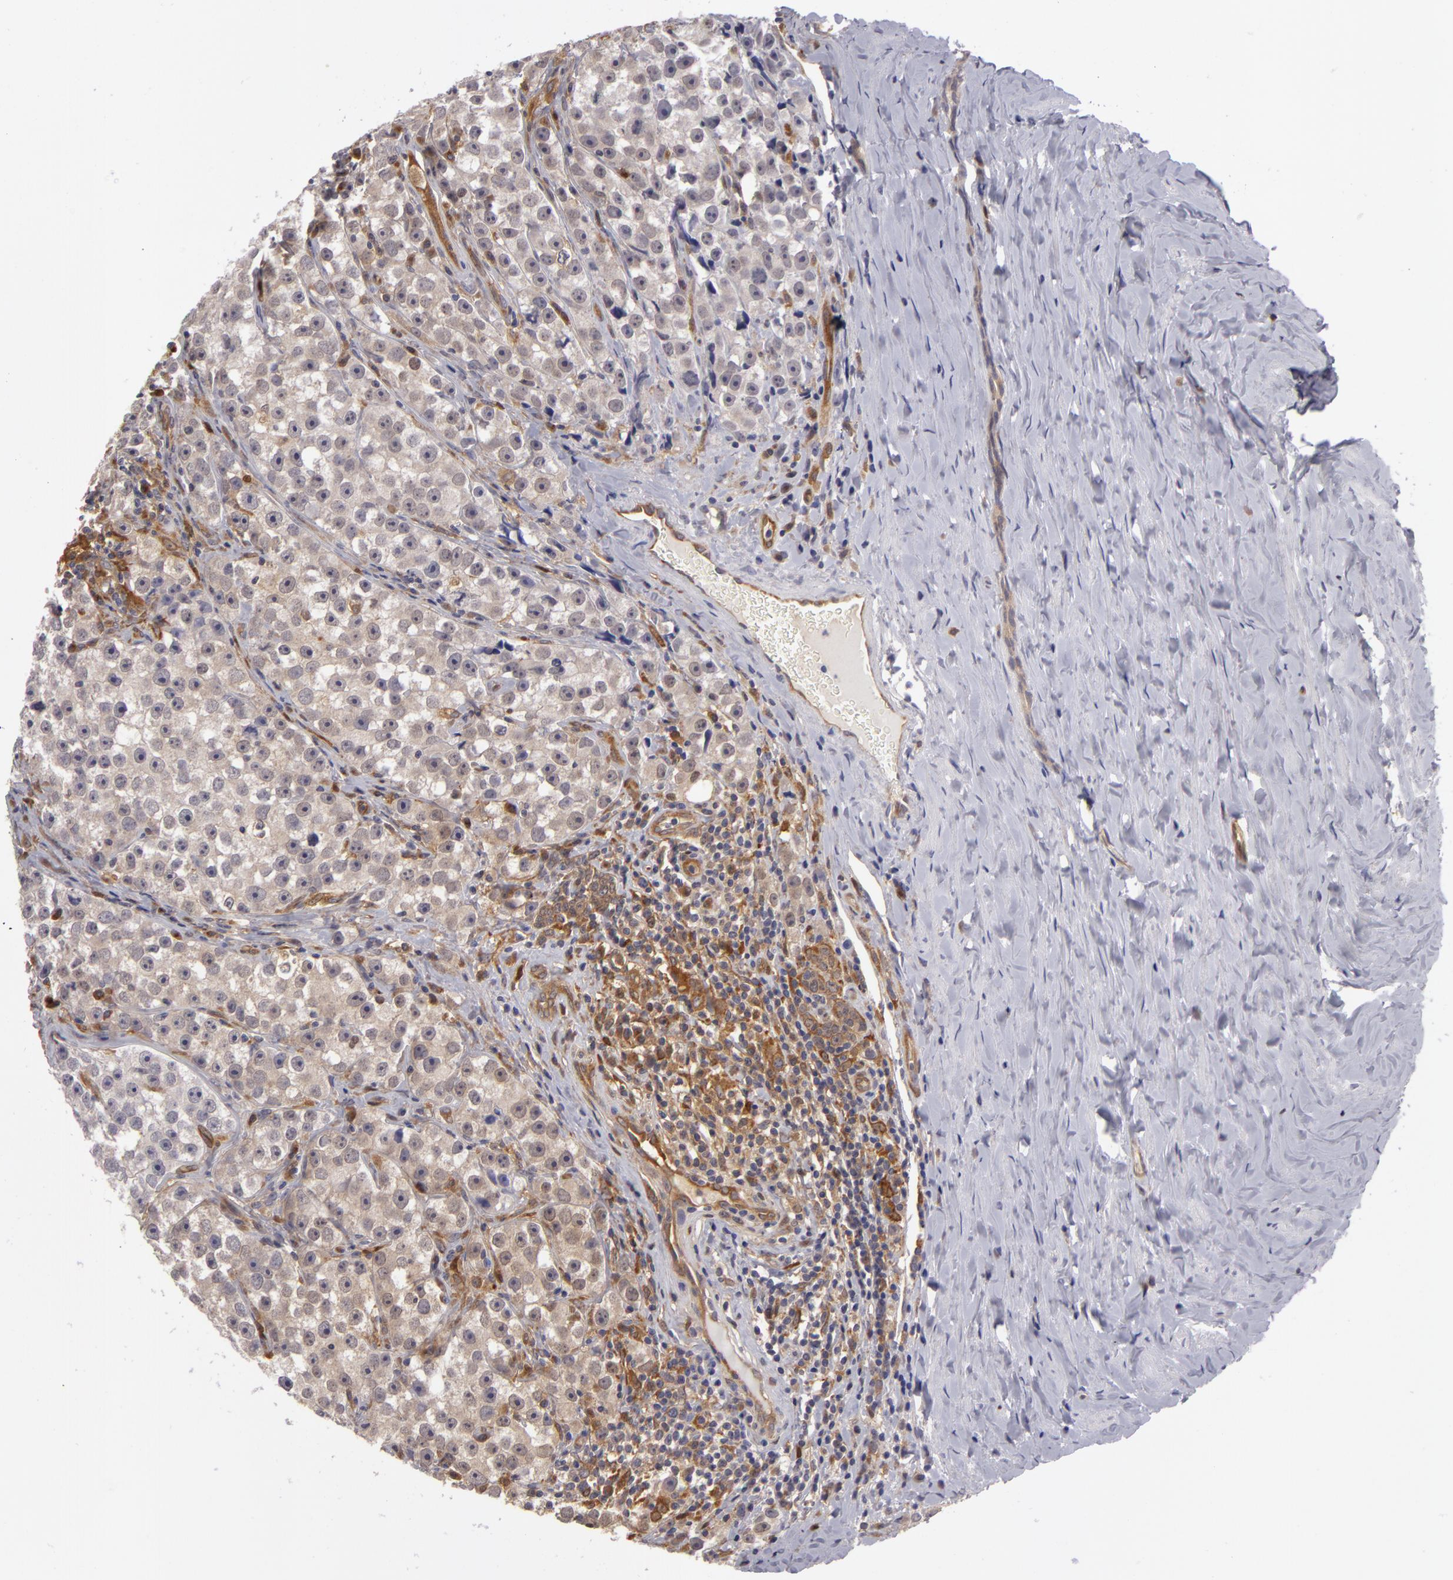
{"staining": {"intensity": "negative", "quantity": "none", "location": "none"}, "tissue": "testis cancer", "cell_type": "Tumor cells", "image_type": "cancer", "snomed": [{"axis": "morphology", "description": "Seminoma, NOS"}, {"axis": "topography", "description": "Testis"}], "caption": "High magnification brightfield microscopy of testis cancer (seminoma) stained with DAB (3,3'-diaminobenzidine) (brown) and counterstained with hematoxylin (blue): tumor cells show no significant expression.", "gene": "ZNF229", "patient": {"sex": "male", "age": 32}}